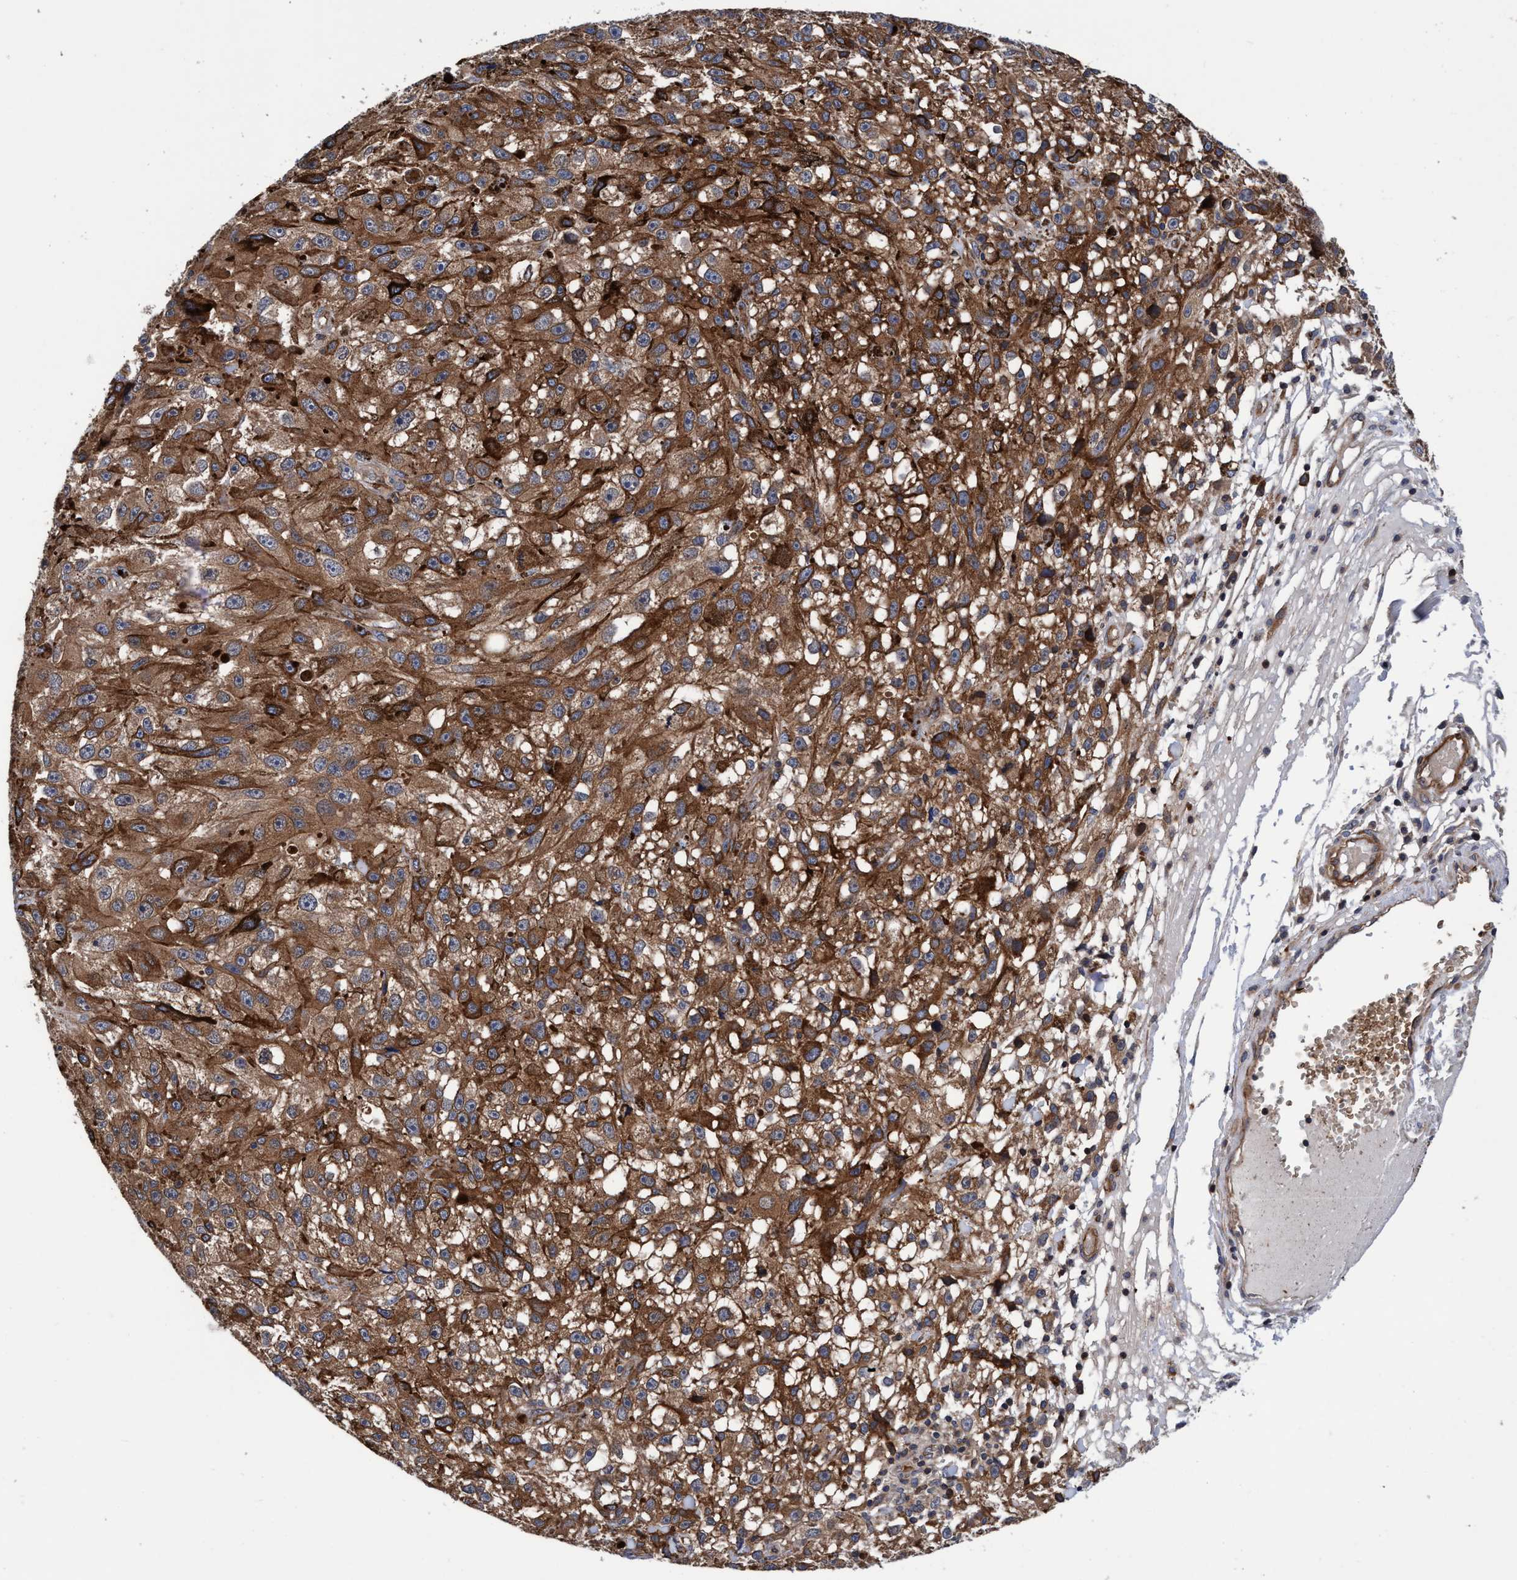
{"staining": {"intensity": "moderate", "quantity": ">75%", "location": "cytoplasmic/membranous"}, "tissue": "melanoma", "cell_type": "Tumor cells", "image_type": "cancer", "snomed": [{"axis": "morphology", "description": "Malignant melanoma, NOS"}, {"axis": "topography", "description": "Skin"}], "caption": "A high-resolution image shows IHC staining of melanoma, which demonstrates moderate cytoplasmic/membranous positivity in approximately >75% of tumor cells.", "gene": "MCM3AP", "patient": {"sex": "female", "age": 104}}